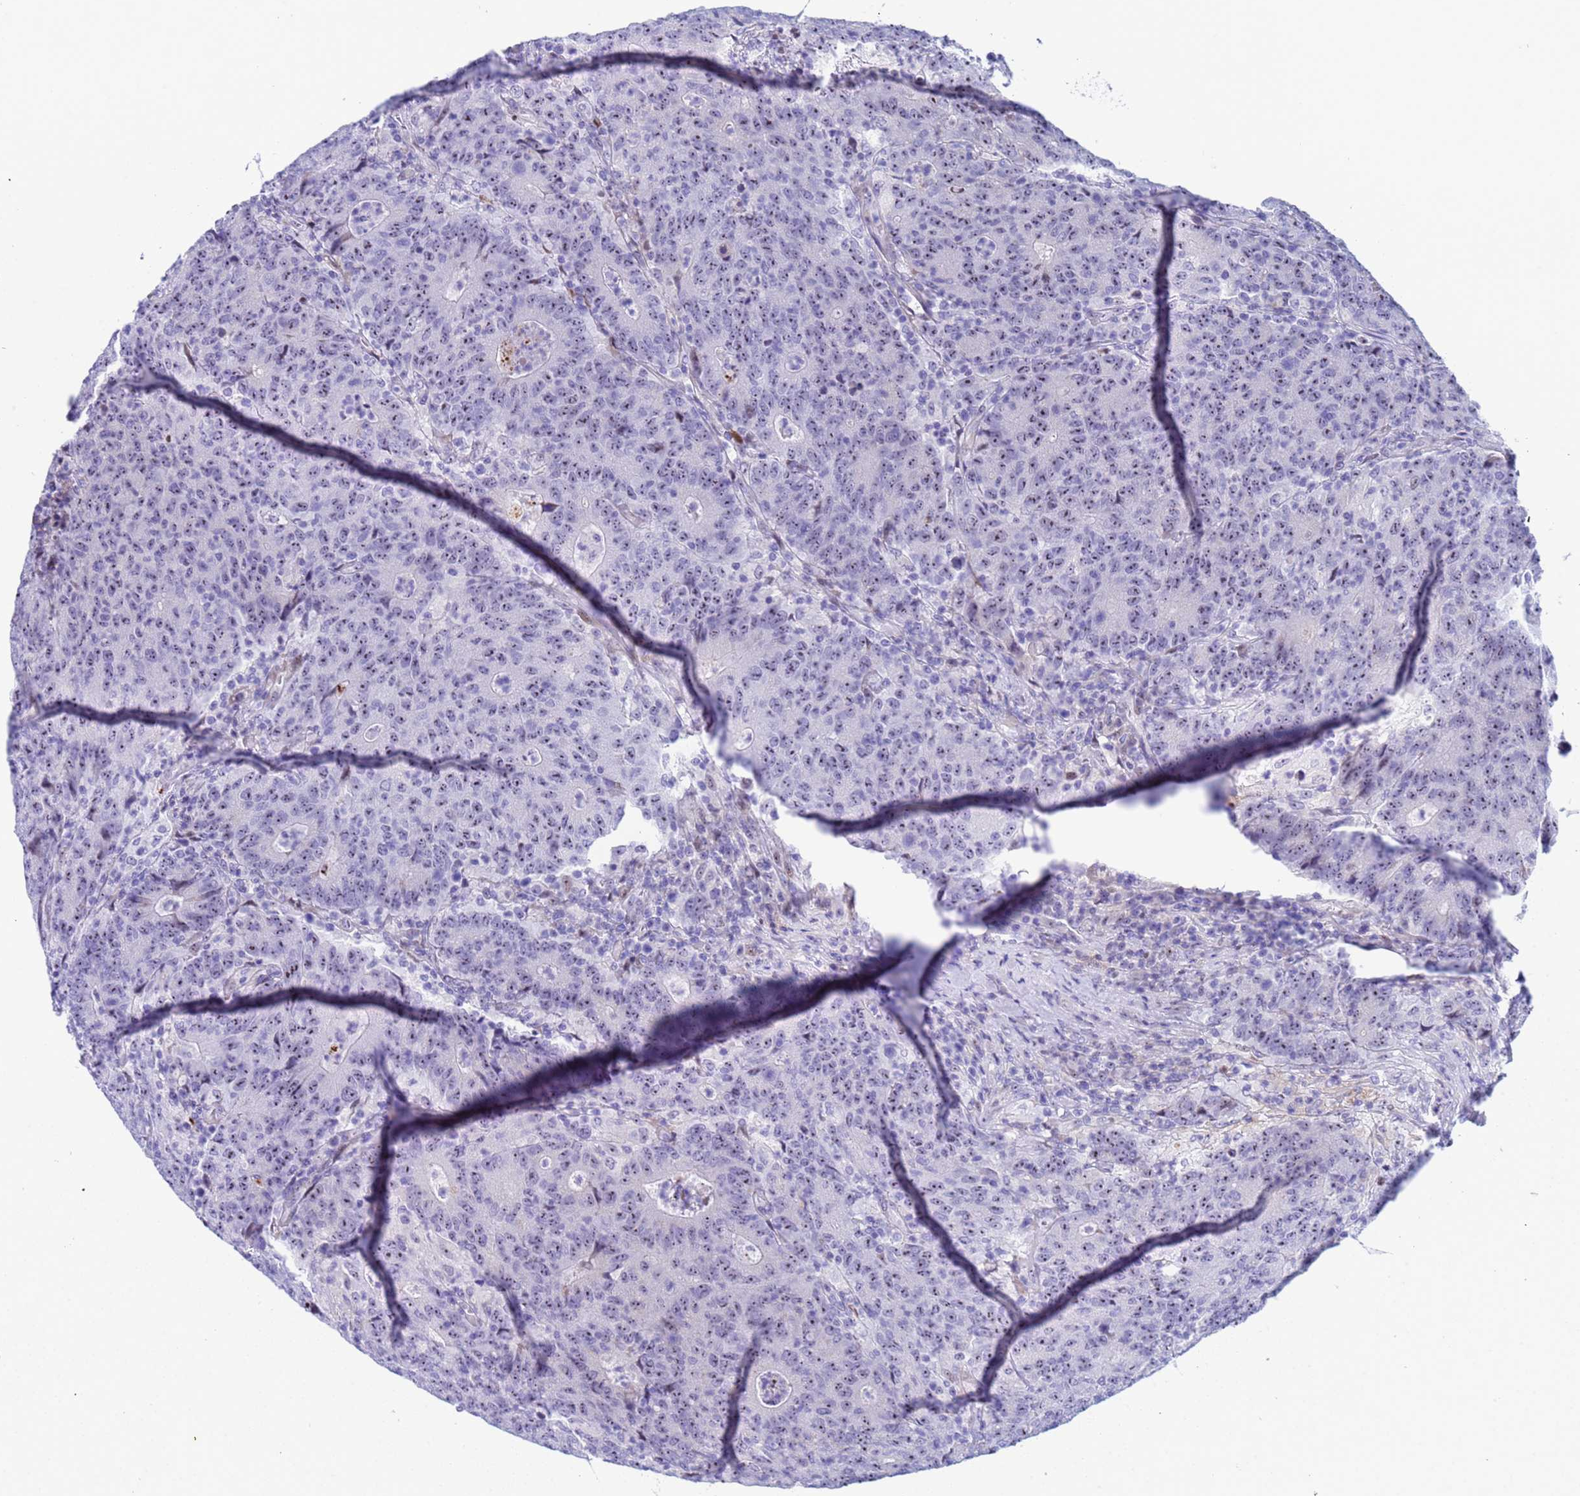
{"staining": {"intensity": "negative", "quantity": "none", "location": "none"}, "tissue": "colorectal cancer", "cell_type": "Tumor cells", "image_type": "cancer", "snomed": [{"axis": "morphology", "description": "Adenocarcinoma, NOS"}, {"axis": "topography", "description": "Colon"}], "caption": "There is no significant staining in tumor cells of colorectal cancer.", "gene": "POP5", "patient": {"sex": "female", "age": 75}}